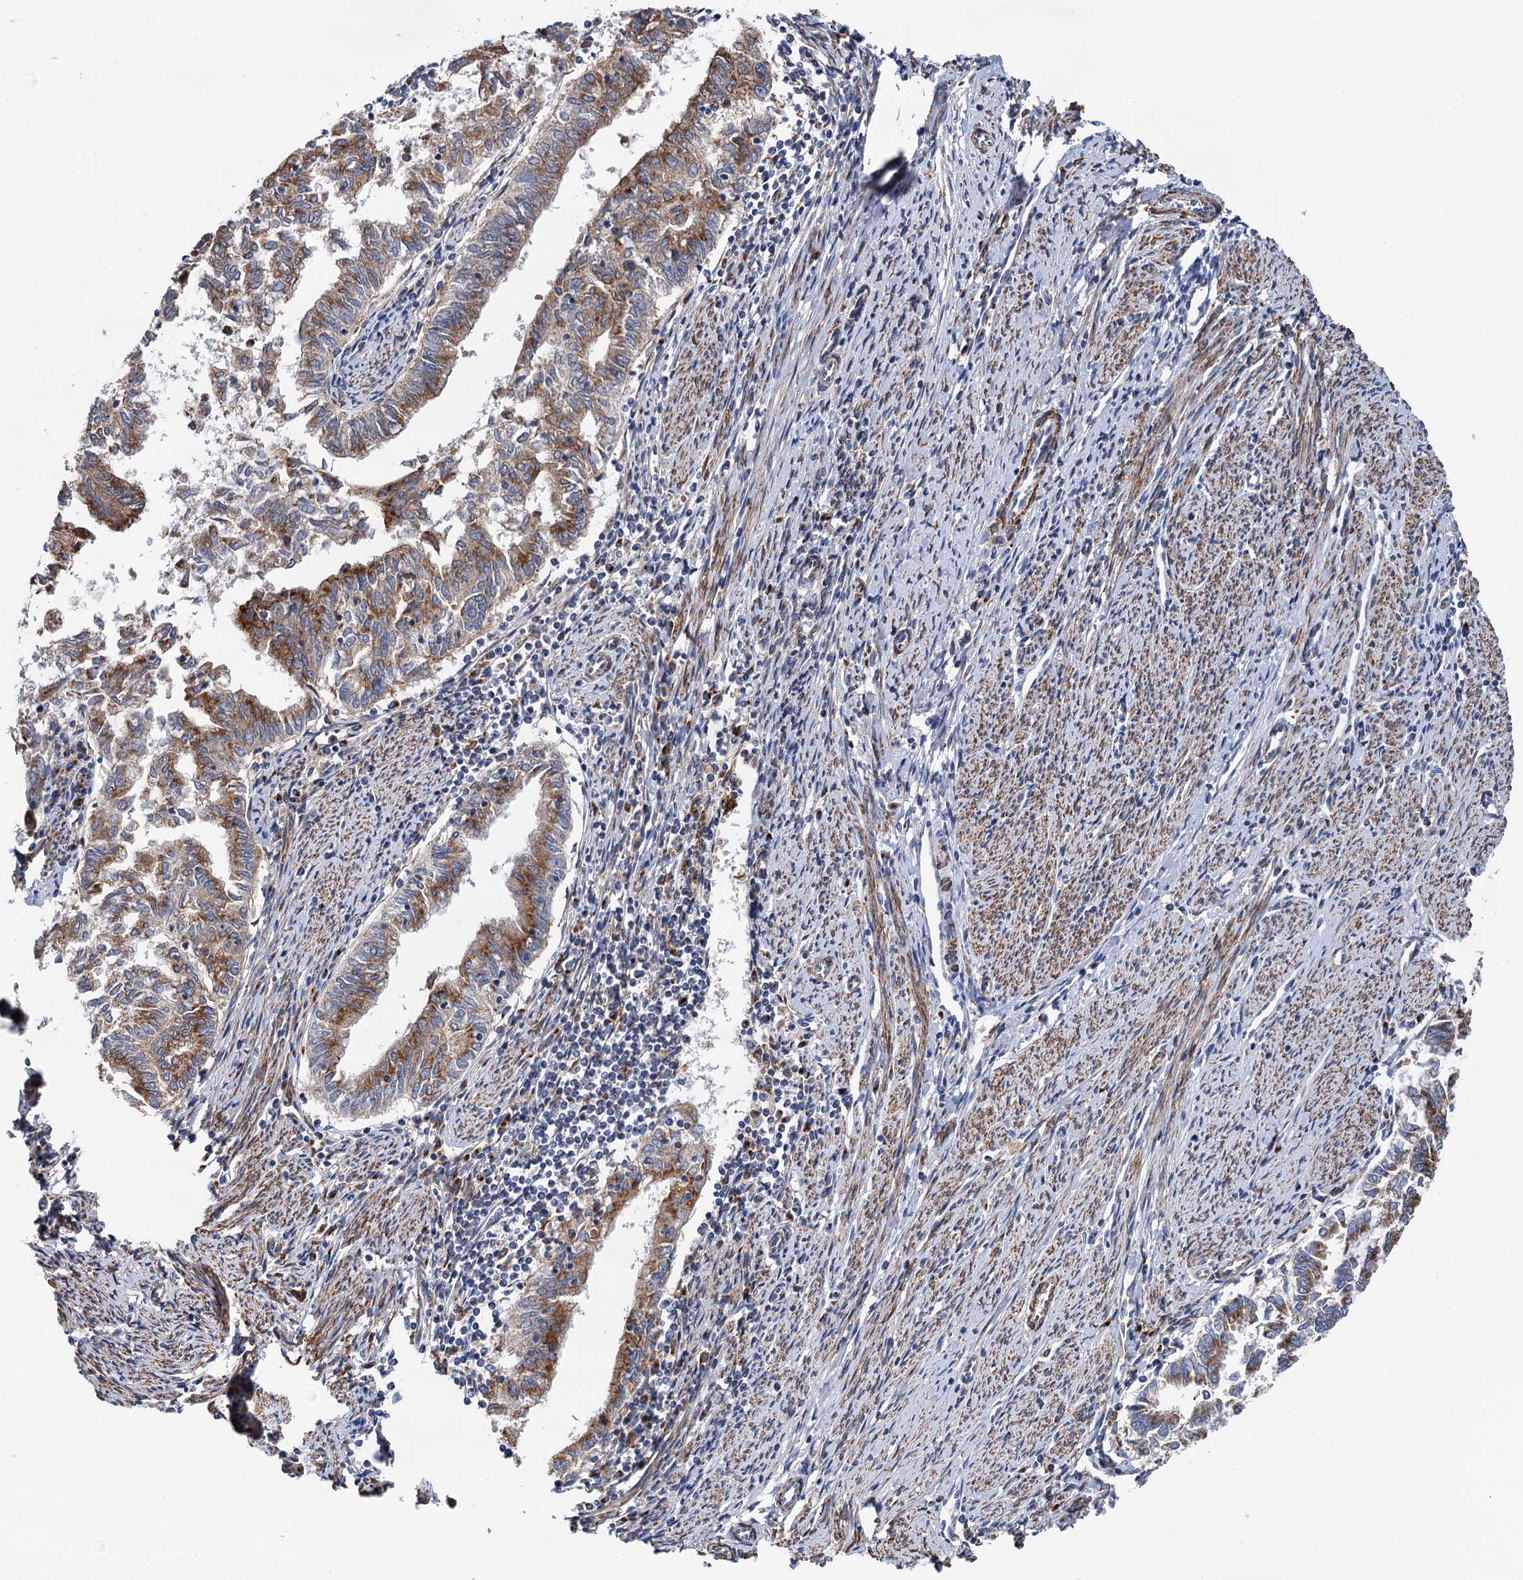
{"staining": {"intensity": "moderate", "quantity": ">75%", "location": "cytoplasmic/membranous"}, "tissue": "endometrial cancer", "cell_type": "Tumor cells", "image_type": "cancer", "snomed": [{"axis": "morphology", "description": "Adenocarcinoma, NOS"}, {"axis": "topography", "description": "Endometrium"}], "caption": "An image showing moderate cytoplasmic/membranous staining in approximately >75% of tumor cells in adenocarcinoma (endometrial), as visualized by brown immunohistochemical staining.", "gene": "BET1L", "patient": {"sex": "female", "age": 79}}